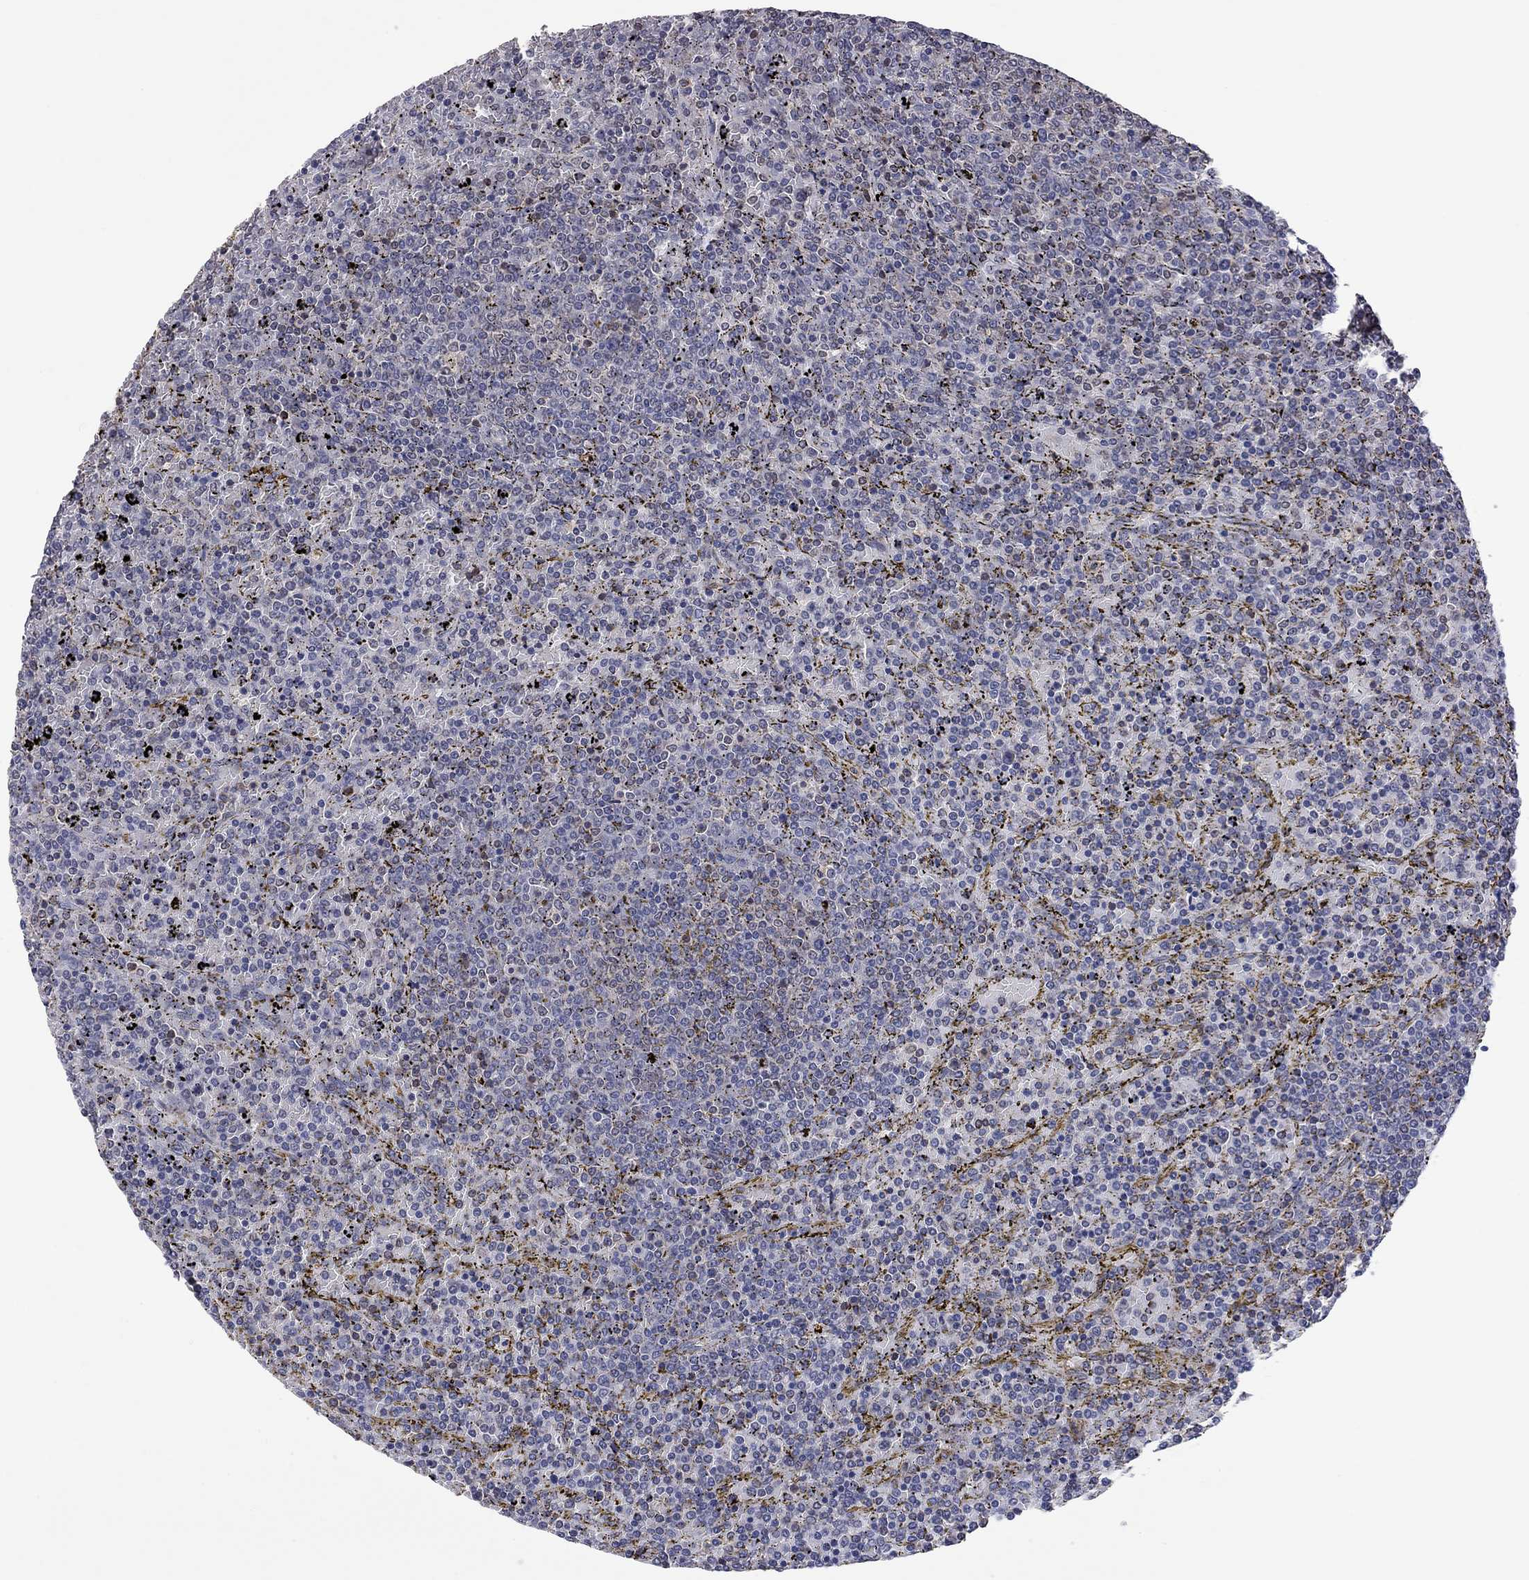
{"staining": {"intensity": "negative", "quantity": "none", "location": "none"}, "tissue": "lymphoma", "cell_type": "Tumor cells", "image_type": "cancer", "snomed": [{"axis": "morphology", "description": "Malignant lymphoma, non-Hodgkin's type, Low grade"}, {"axis": "topography", "description": "Spleen"}], "caption": "Micrograph shows no significant protein positivity in tumor cells of lymphoma.", "gene": "FABP12", "patient": {"sex": "female", "age": 77}}